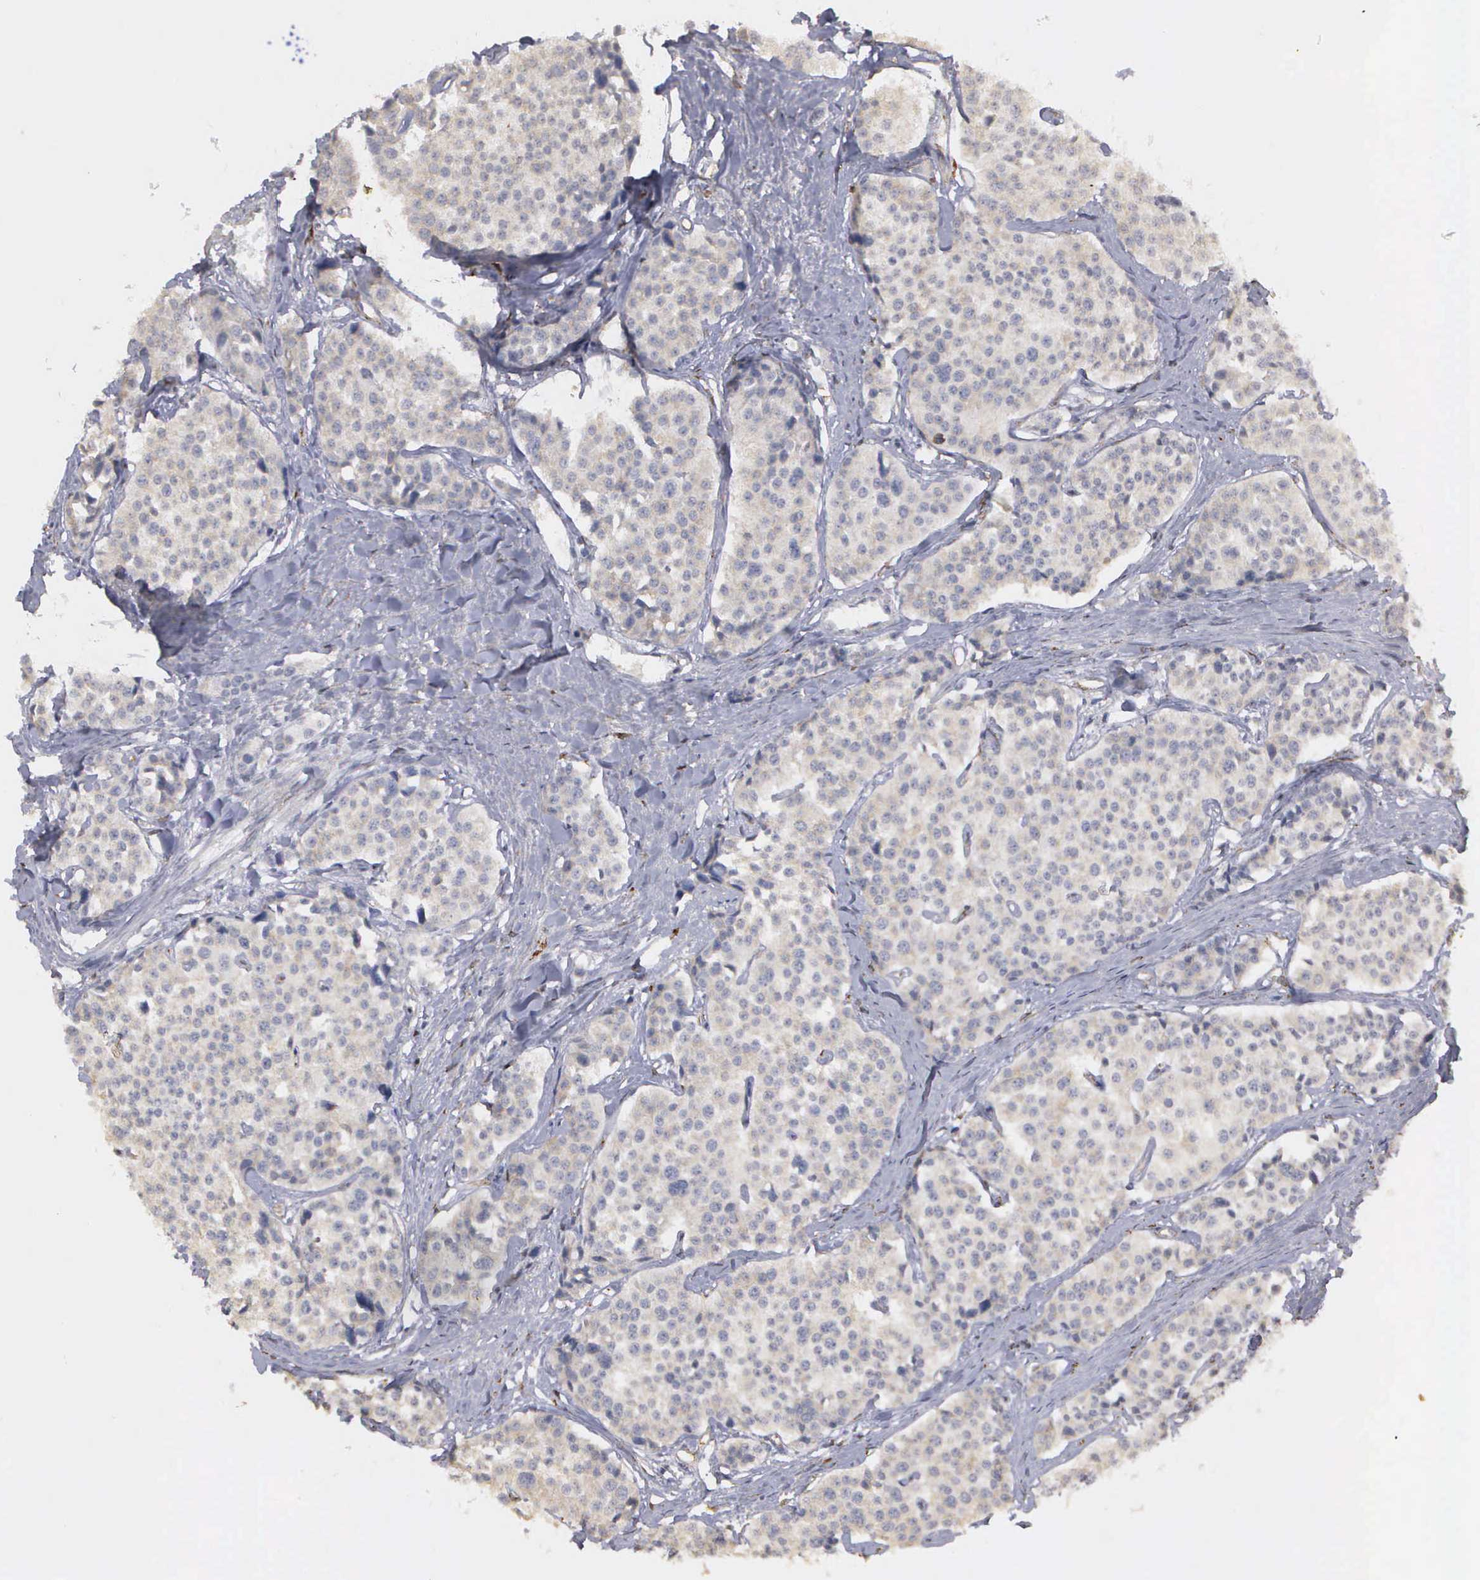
{"staining": {"intensity": "negative", "quantity": "none", "location": "none"}, "tissue": "carcinoid", "cell_type": "Tumor cells", "image_type": "cancer", "snomed": [{"axis": "morphology", "description": "Carcinoid, malignant, NOS"}, {"axis": "topography", "description": "Small intestine"}], "caption": "Immunohistochemistry (IHC) of carcinoid reveals no expression in tumor cells.", "gene": "LIN52", "patient": {"sex": "male", "age": 60}}